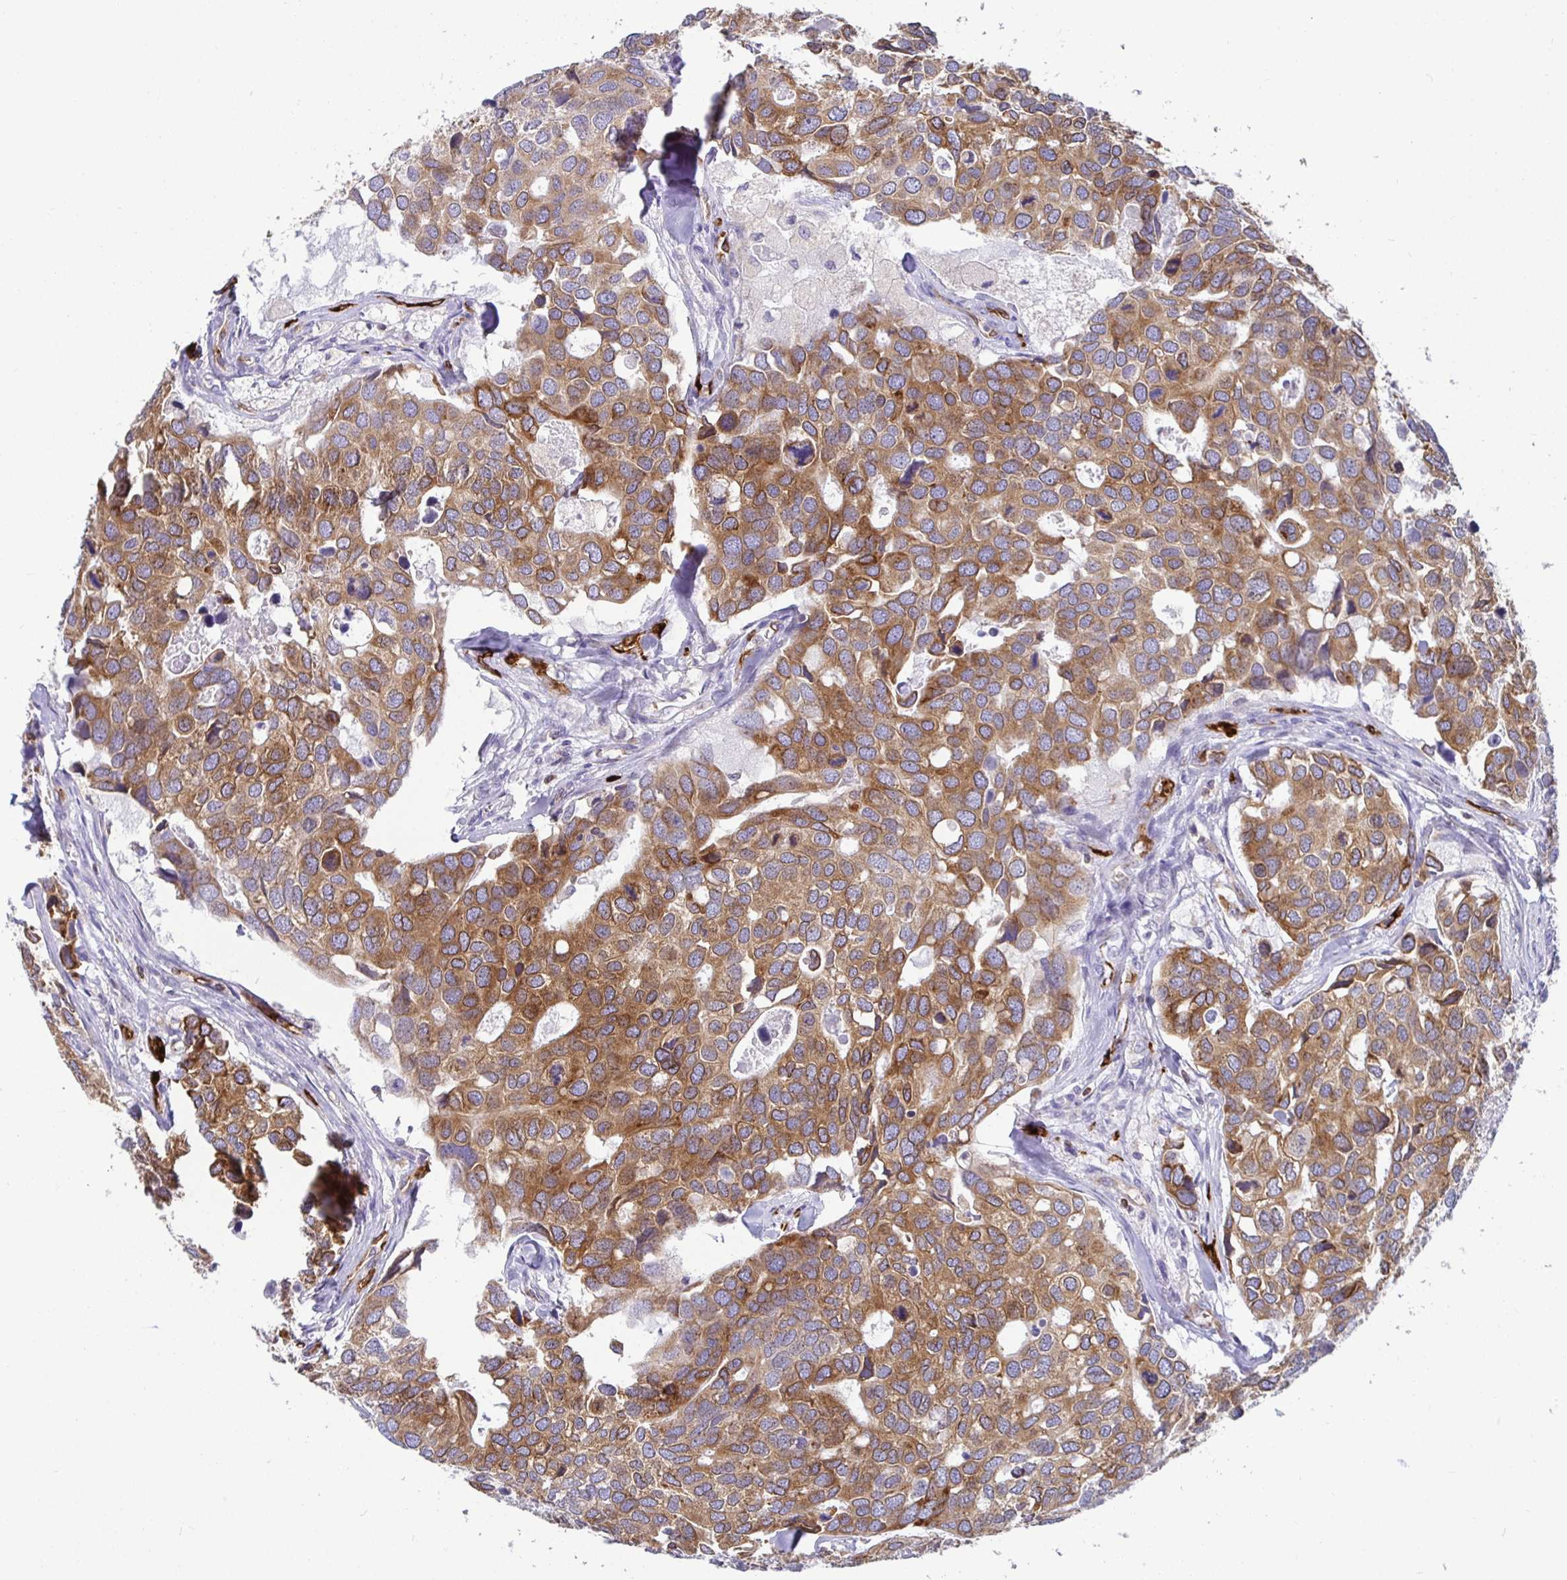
{"staining": {"intensity": "moderate", "quantity": ">75%", "location": "cytoplasmic/membranous"}, "tissue": "breast cancer", "cell_type": "Tumor cells", "image_type": "cancer", "snomed": [{"axis": "morphology", "description": "Duct carcinoma"}, {"axis": "topography", "description": "Breast"}], "caption": "An IHC image of tumor tissue is shown. Protein staining in brown highlights moderate cytoplasmic/membranous positivity in breast cancer within tumor cells. (Stains: DAB (3,3'-diaminobenzidine) in brown, nuclei in blue, Microscopy: brightfield microscopy at high magnification).", "gene": "TP53I11", "patient": {"sex": "female", "age": 83}}